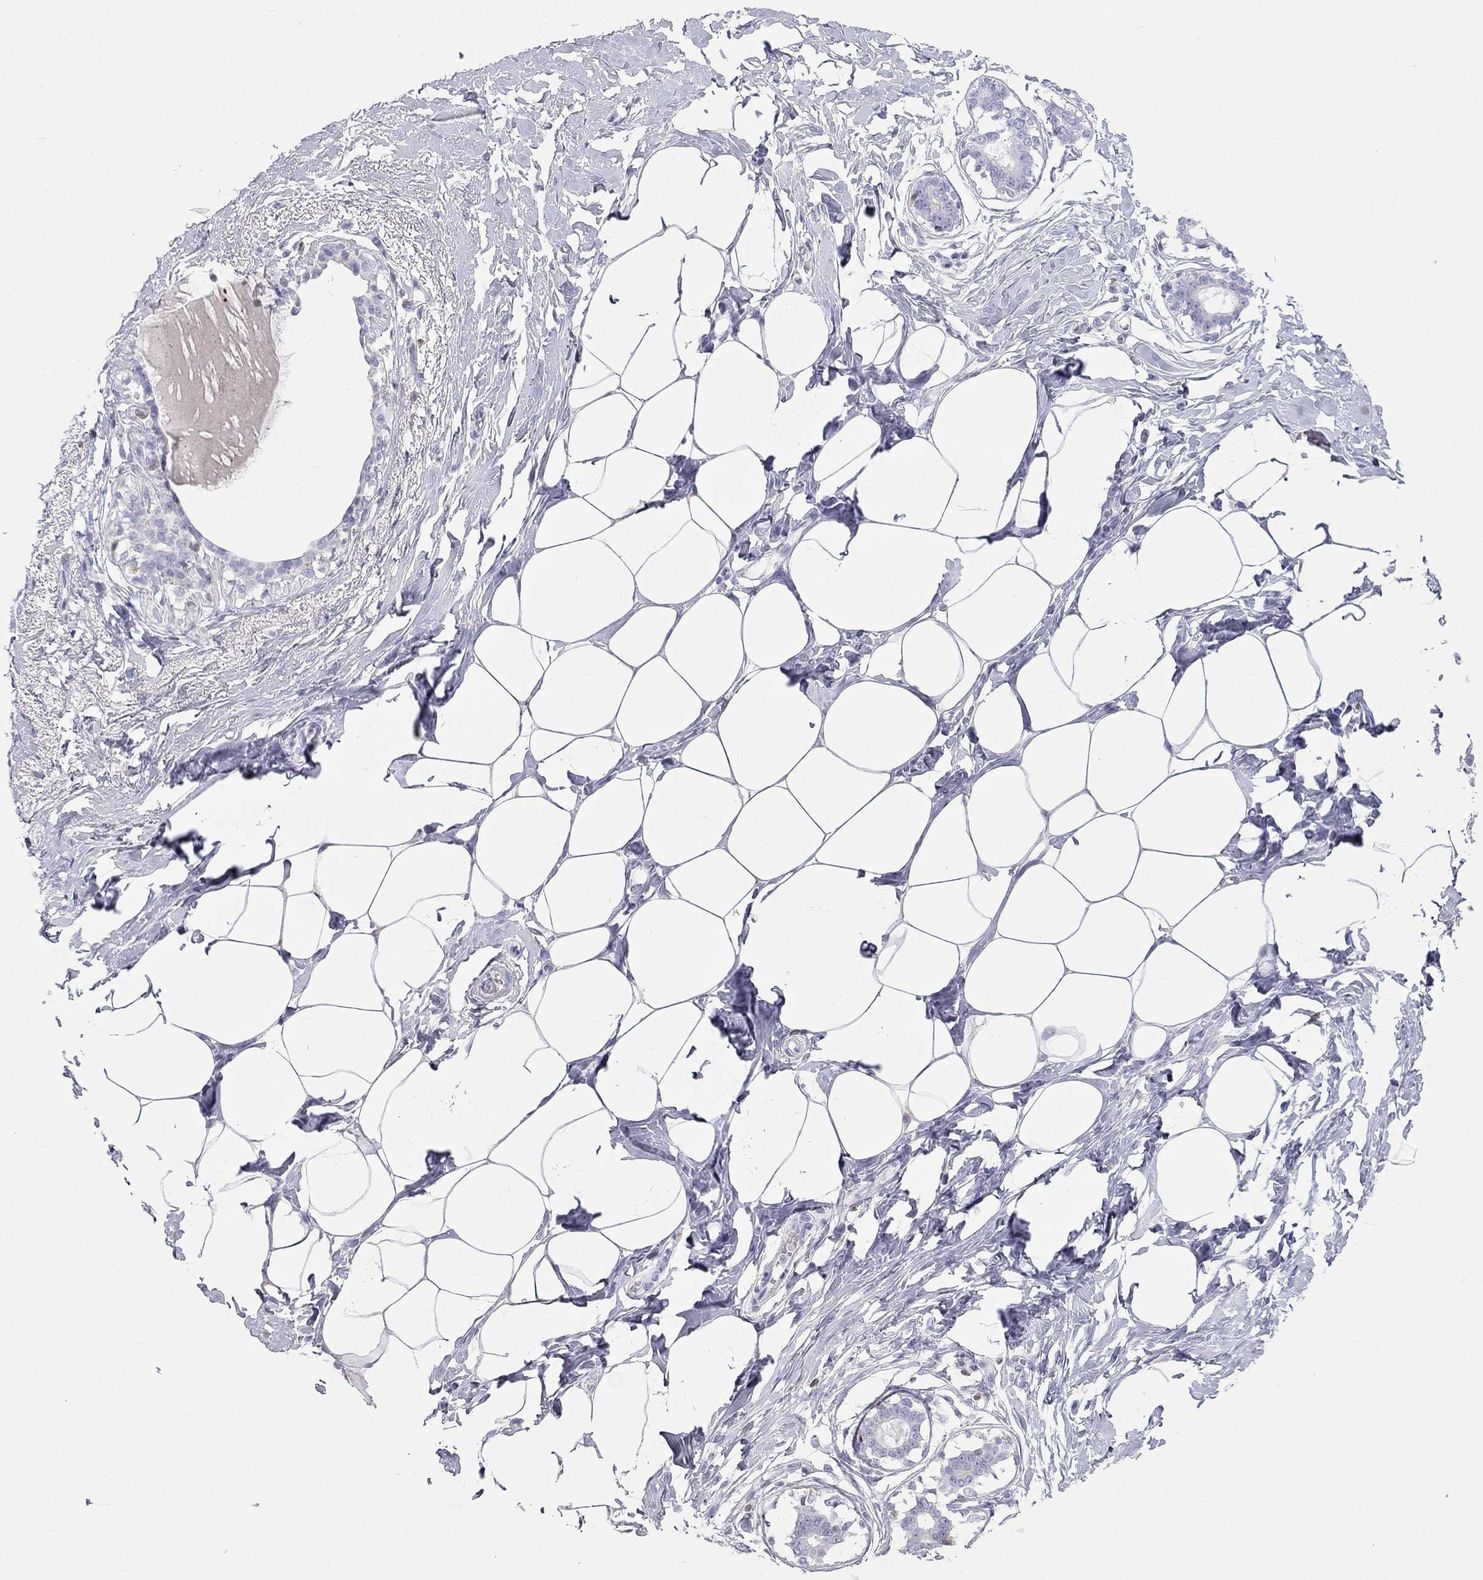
{"staining": {"intensity": "negative", "quantity": "none", "location": "none"}, "tissue": "breast", "cell_type": "Adipocytes", "image_type": "normal", "snomed": [{"axis": "morphology", "description": "Normal tissue, NOS"}, {"axis": "morphology", "description": "Lobular carcinoma, in situ"}, {"axis": "topography", "description": "Breast"}], "caption": "This is a image of IHC staining of unremarkable breast, which shows no staining in adipocytes. (DAB immunohistochemistry with hematoxylin counter stain).", "gene": "SH2D2A", "patient": {"sex": "female", "age": 35}}